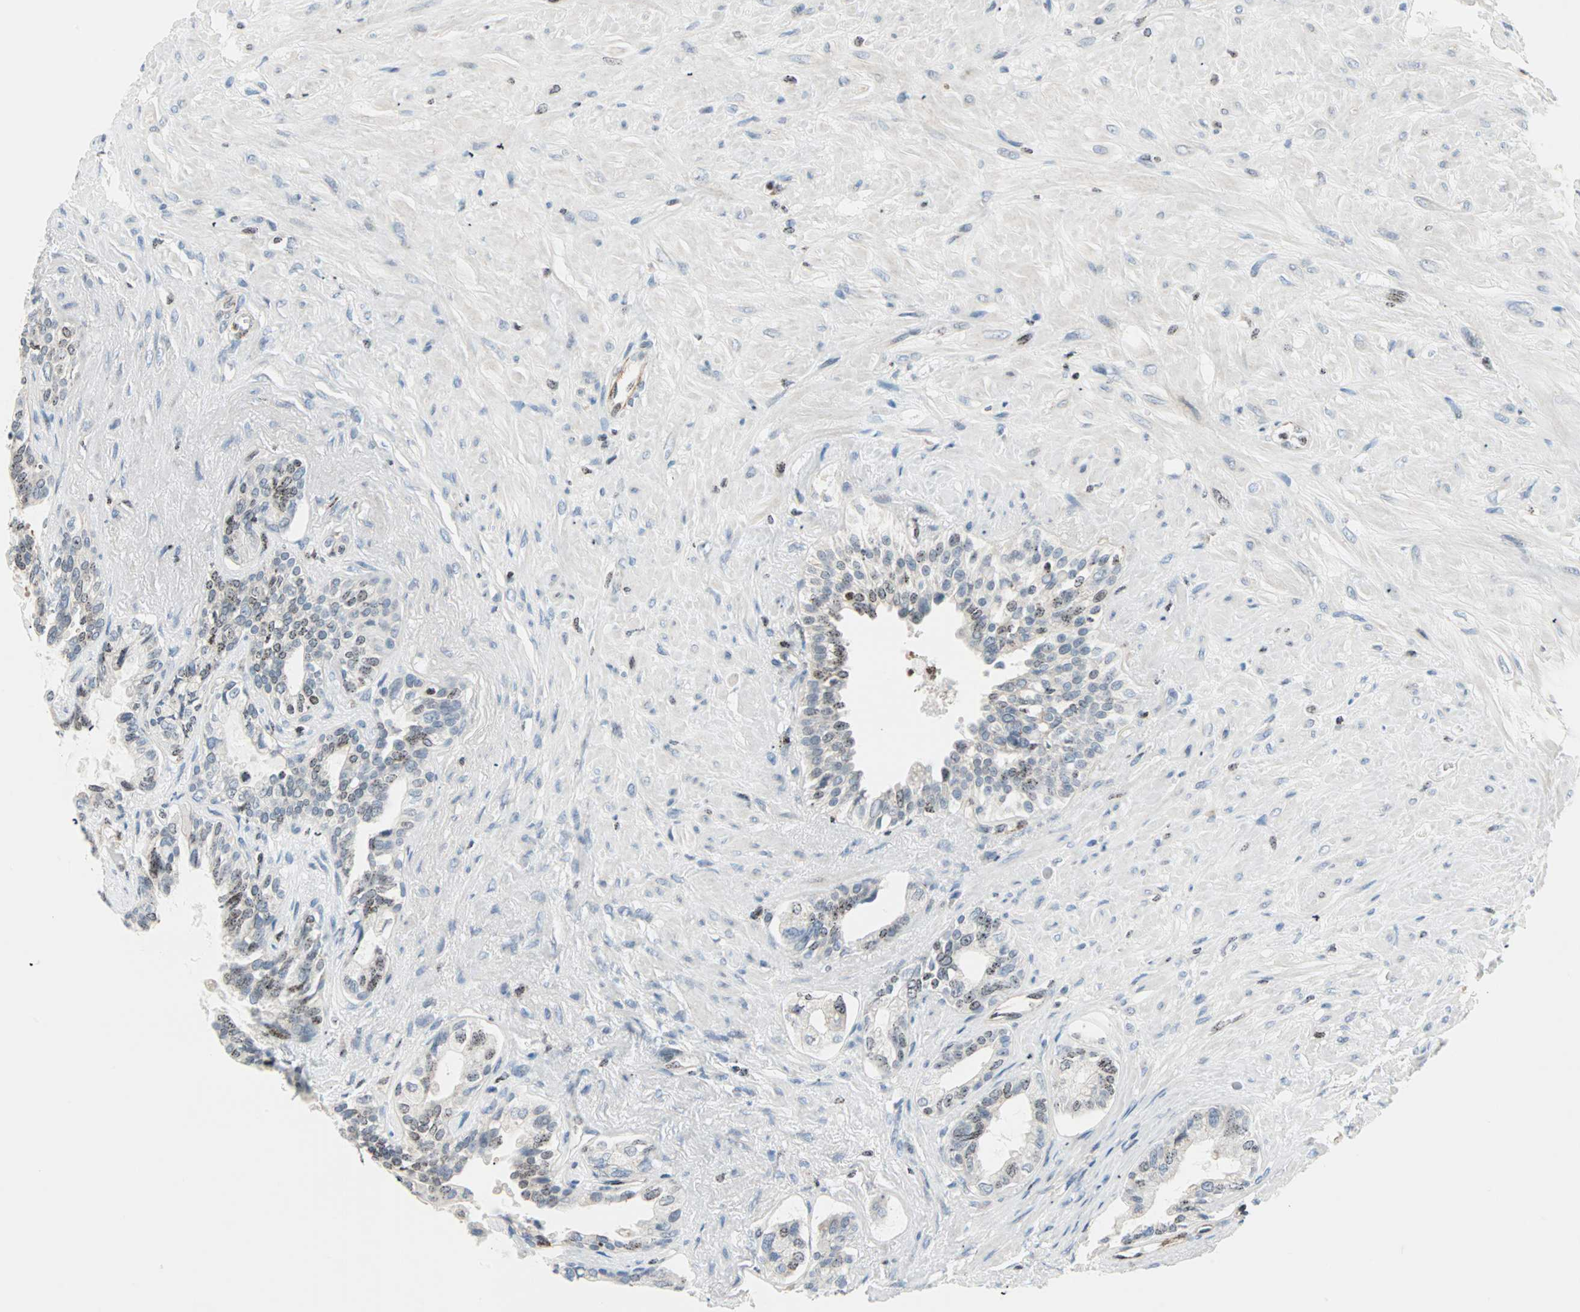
{"staining": {"intensity": "weak", "quantity": "<25%", "location": "nuclear"}, "tissue": "seminal vesicle", "cell_type": "Glandular cells", "image_type": "normal", "snomed": [{"axis": "morphology", "description": "Normal tissue, NOS"}, {"axis": "topography", "description": "Seminal veicle"}], "caption": "This is an immunohistochemistry photomicrograph of normal human seminal vesicle. There is no expression in glandular cells.", "gene": "CENPA", "patient": {"sex": "male", "age": 61}}